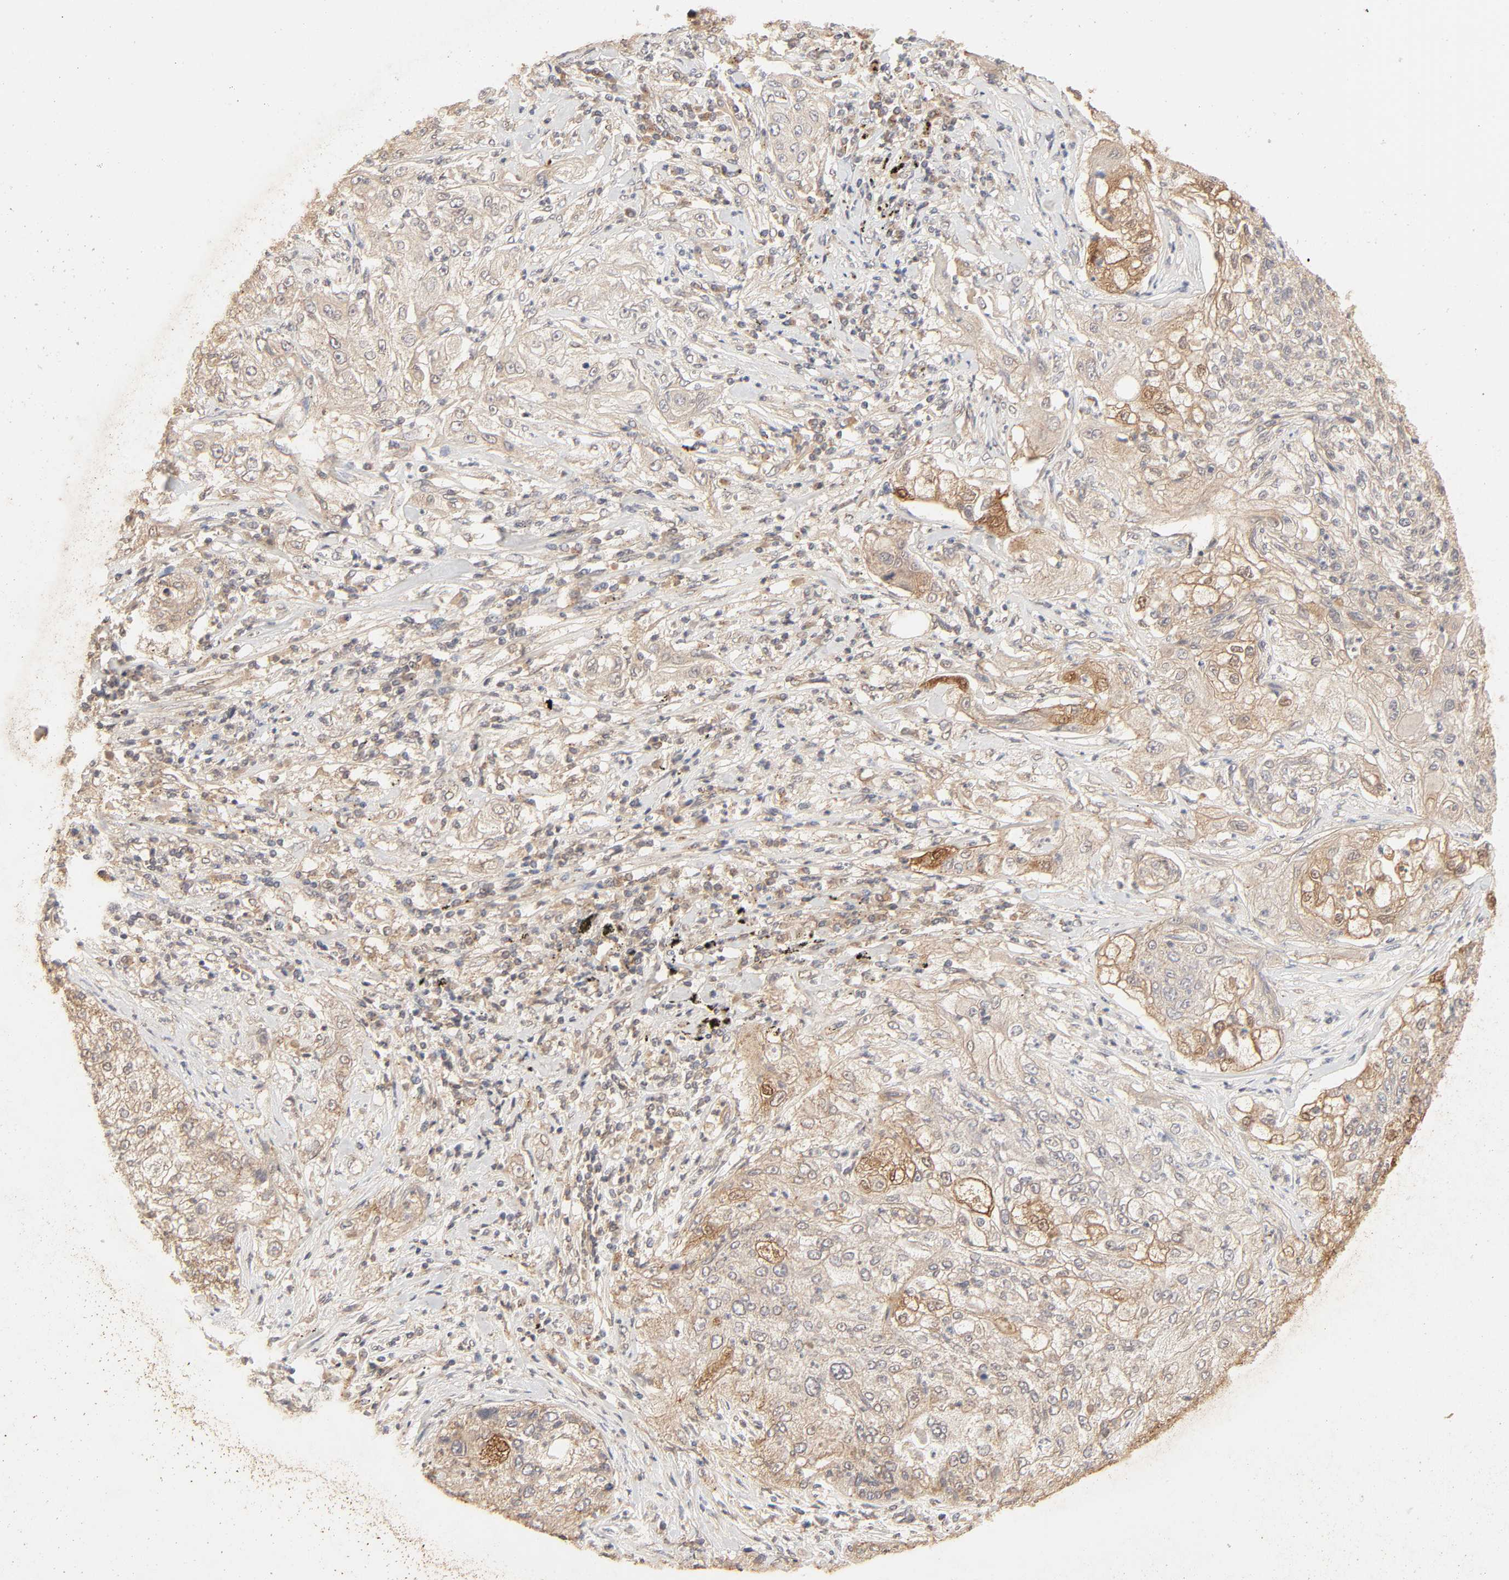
{"staining": {"intensity": "moderate", "quantity": ">75%", "location": "cytoplasmic/membranous"}, "tissue": "lung cancer", "cell_type": "Tumor cells", "image_type": "cancer", "snomed": [{"axis": "morphology", "description": "Inflammation, NOS"}, {"axis": "morphology", "description": "Squamous cell carcinoma, NOS"}, {"axis": "topography", "description": "Lymph node"}, {"axis": "topography", "description": "Soft tissue"}, {"axis": "topography", "description": "Lung"}], "caption": "Squamous cell carcinoma (lung) stained with a protein marker reveals moderate staining in tumor cells.", "gene": "EPS8", "patient": {"sex": "male", "age": 66}}